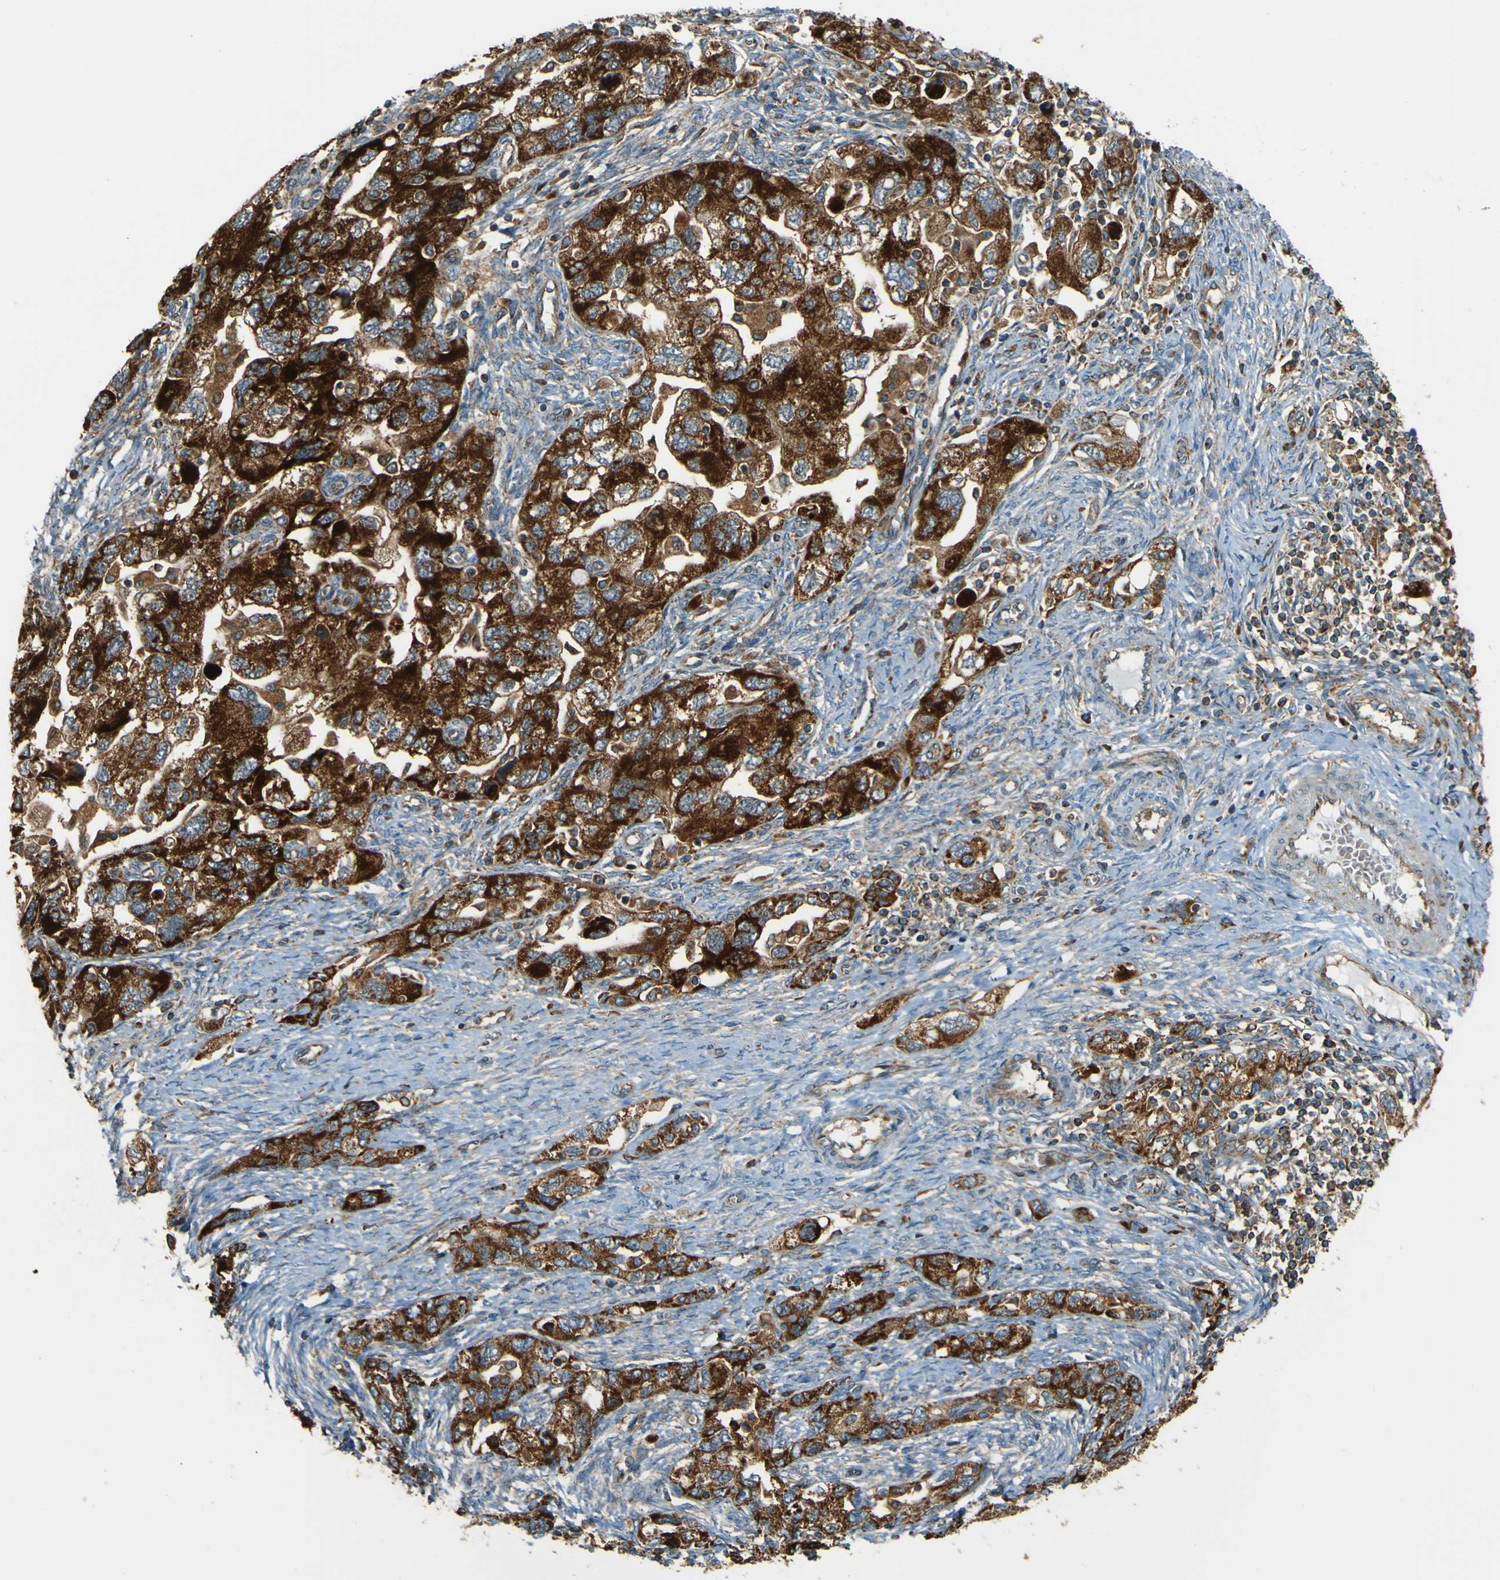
{"staining": {"intensity": "strong", "quantity": ">75%", "location": "cytoplasmic/membranous"}, "tissue": "ovarian cancer", "cell_type": "Tumor cells", "image_type": "cancer", "snomed": [{"axis": "morphology", "description": "Carcinoma, NOS"}, {"axis": "morphology", "description": "Cystadenocarcinoma, serous, NOS"}, {"axis": "topography", "description": "Ovary"}], "caption": "Protein staining displays strong cytoplasmic/membranous positivity in approximately >75% of tumor cells in carcinoma (ovarian).", "gene": "DNAJC5", "patient": {"sex": "female", "age": 69}}